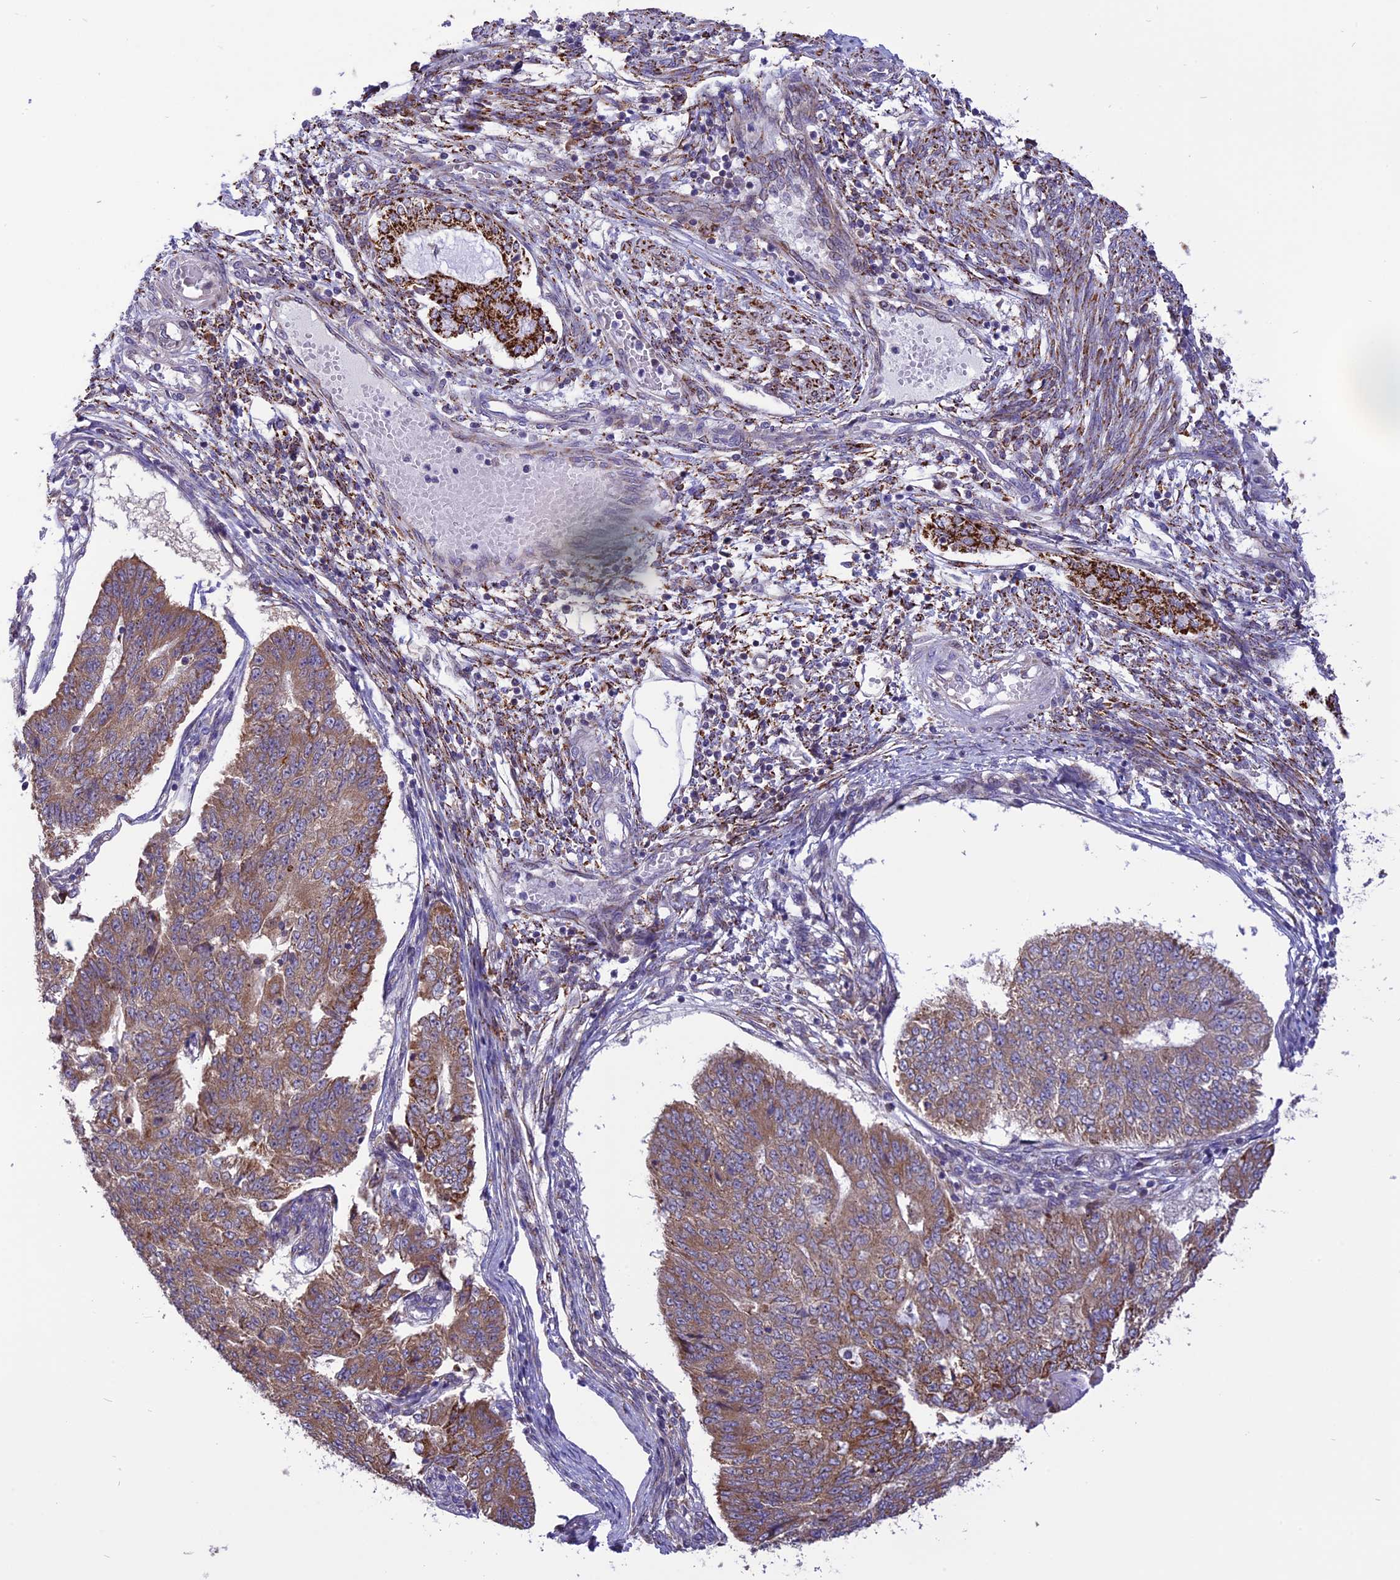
{"staining": {"intensity": "moderate", "quantity": ">75%", "location": "cytoplasmic/membranous"}, "tissue": "endometrial cancer", "cell_type": "Tumor cells", "image_type": "cancer", "snomed": [{"axis": "morphology", "description": "Adenocarcinoma, NOS"}, {"axis": "topography", "description": "Endometrium"}], "caption": "DAB (3,3'-diaminobenzidine) immunohistochemical staining of endometrial cancer (adenocarcinoma) displays moderate cytoplasmic/membranous protein staining in about >75% of tumor cells. (DAB (3,3'-diaminobenzidine) IHC with brightfield microscopy, high magnification).", "gene": "ARMCX6", "patient": {"sex": "female", "age": 32}}